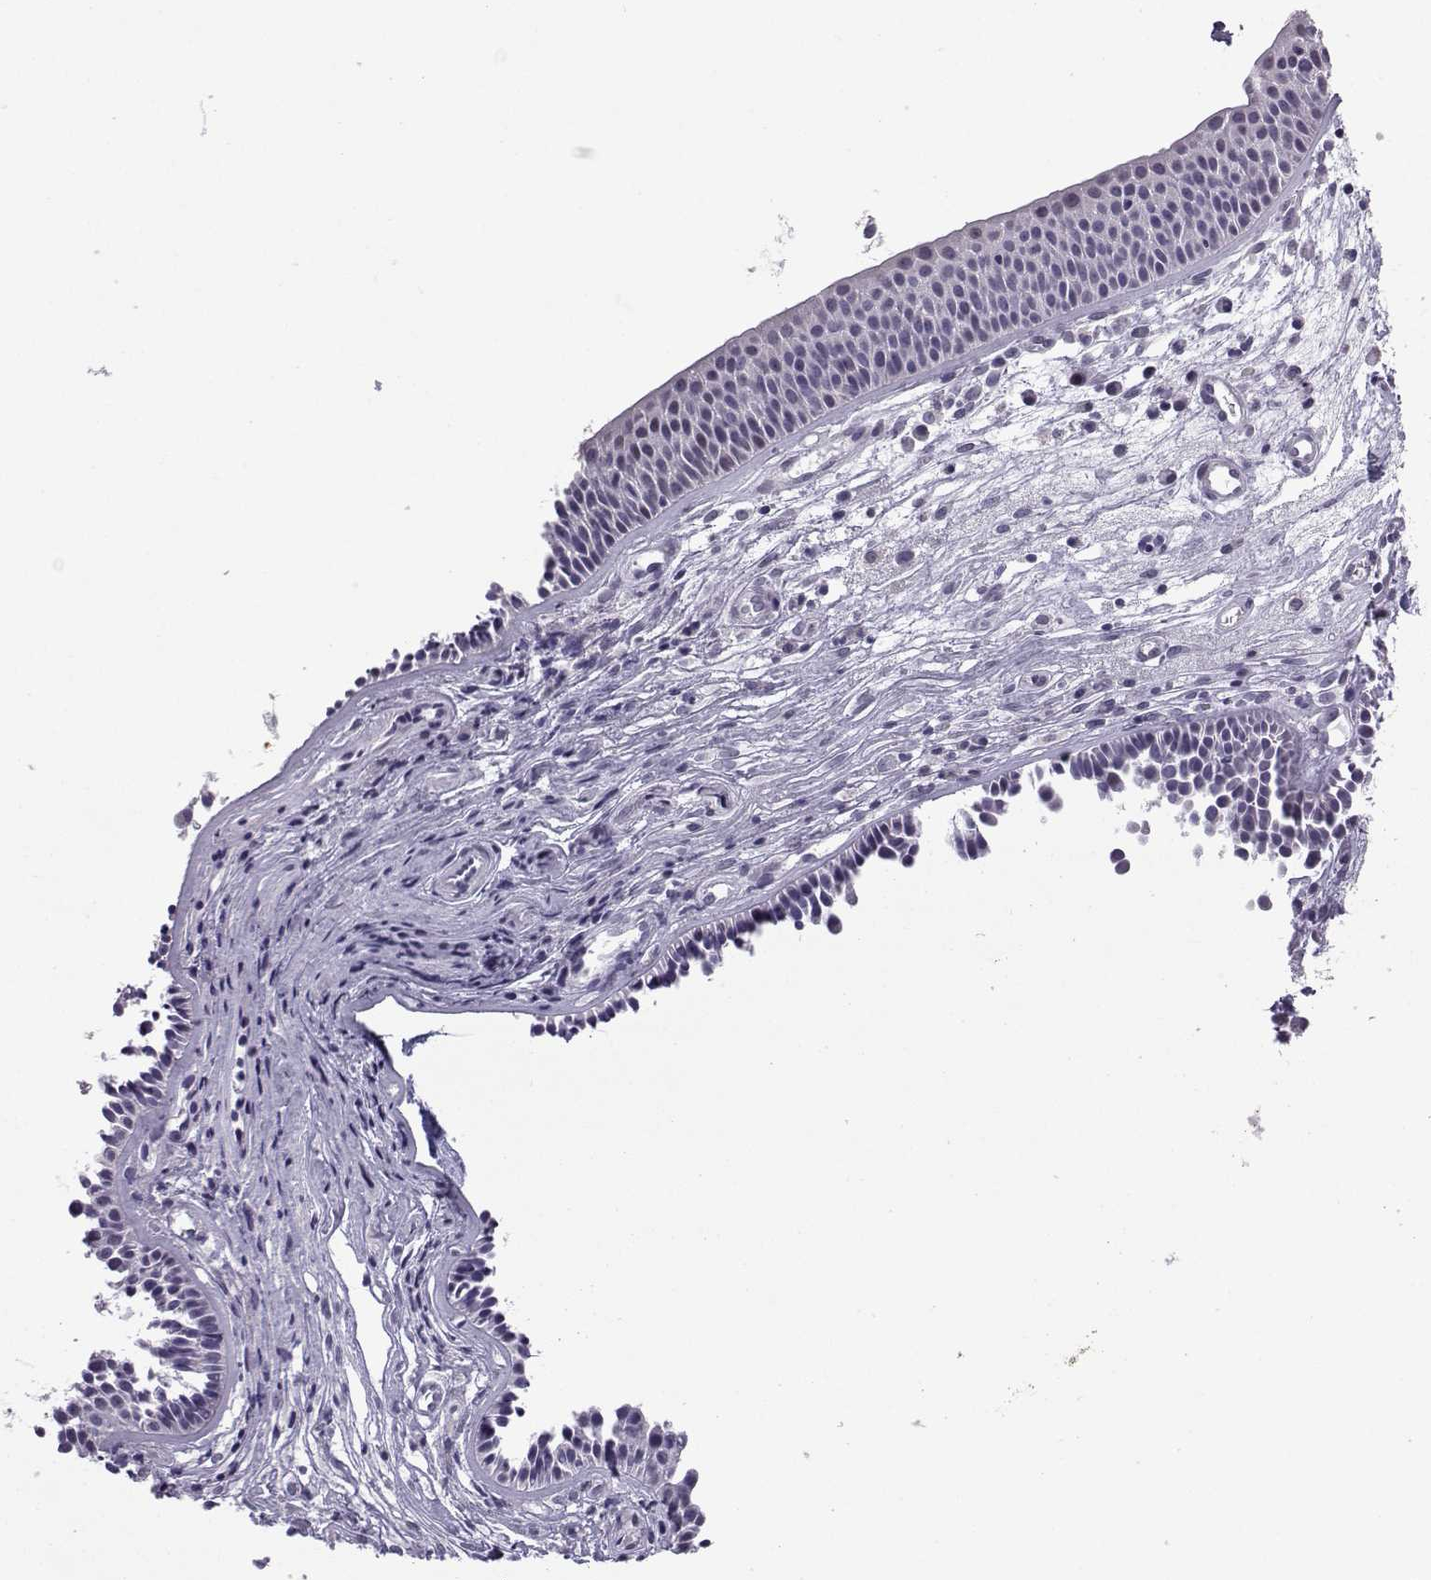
{"staining": {"intensity": "negative", "quantity": "none", "location": "none"}, "tissue": "nasopharynx", "cell_type": "Respiratory epithelial cells", "image_type": "normal", "snomed": [{"axis": "morphology", "description": "Normal tissue, NOS"}, {"axis": "topography", "description": "Nasopharynx"}], "caption": "The photomicrograph exhibits no significant expression in respiratory epithelial cells of nasopharynx. (DAB (3,3'-diaminobenzidine) immunohistochemistry (IHC) visualized using brightfield microscopy, high magnification).", "gene": "CFAP70", "patient": {"sex": "male", "age": 31}}